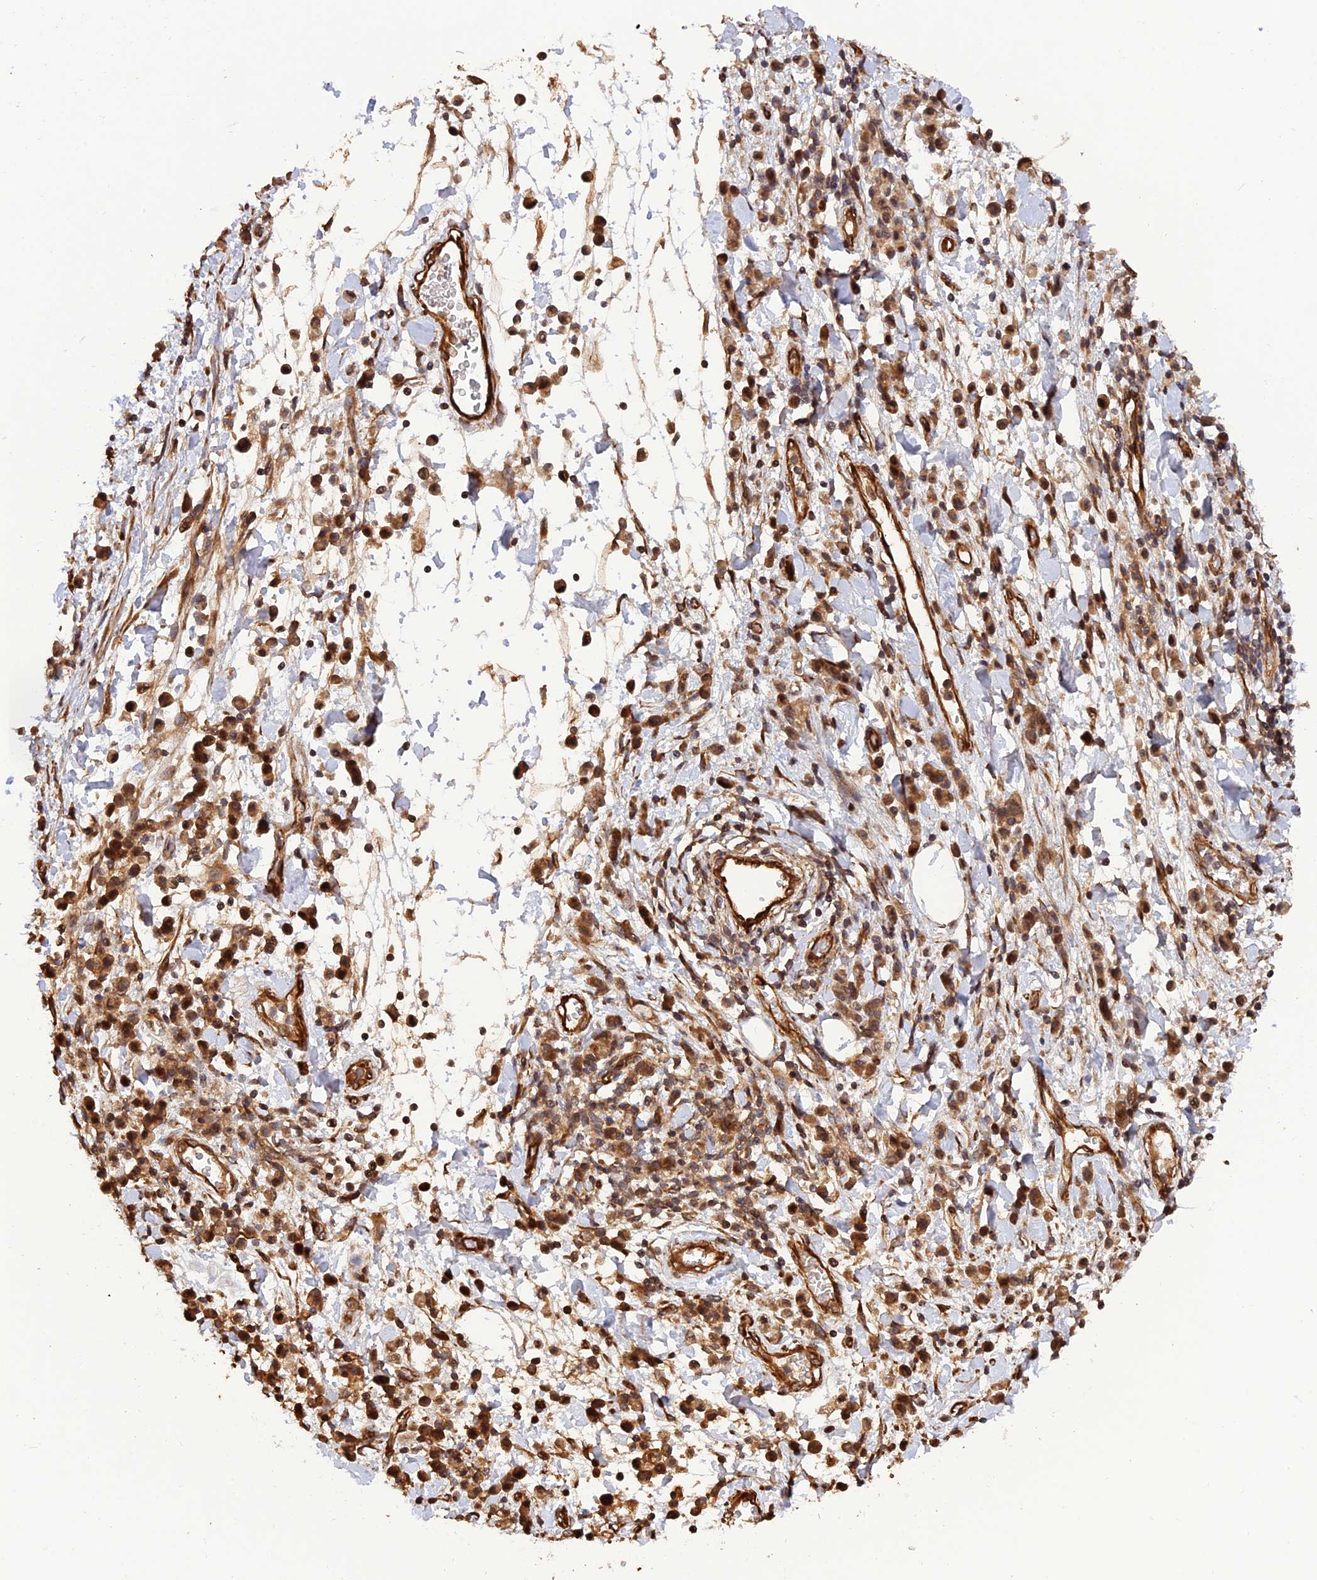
{"staining": {"intensity": "strong", "quantity": ">75%", "location": "cytoplasmic/membranous"}, "tissue": "stomach cancer", "cell_type": "Tumor cells", "image_type": "cancer", "snomed": [{"axis": "morphology", "description": "Adenocarcinoma, NOS"}, {"axis": "topography", "description": "Stomach"}], "caption": "This histopathology image displays IHC staining of adenocarcinoma (stomach), with high strong cytoplasmic/membranous staining in about >75% of tumor cells.", "gene": "CREBL2", "patient": {"sex": "male", "age": 77}}